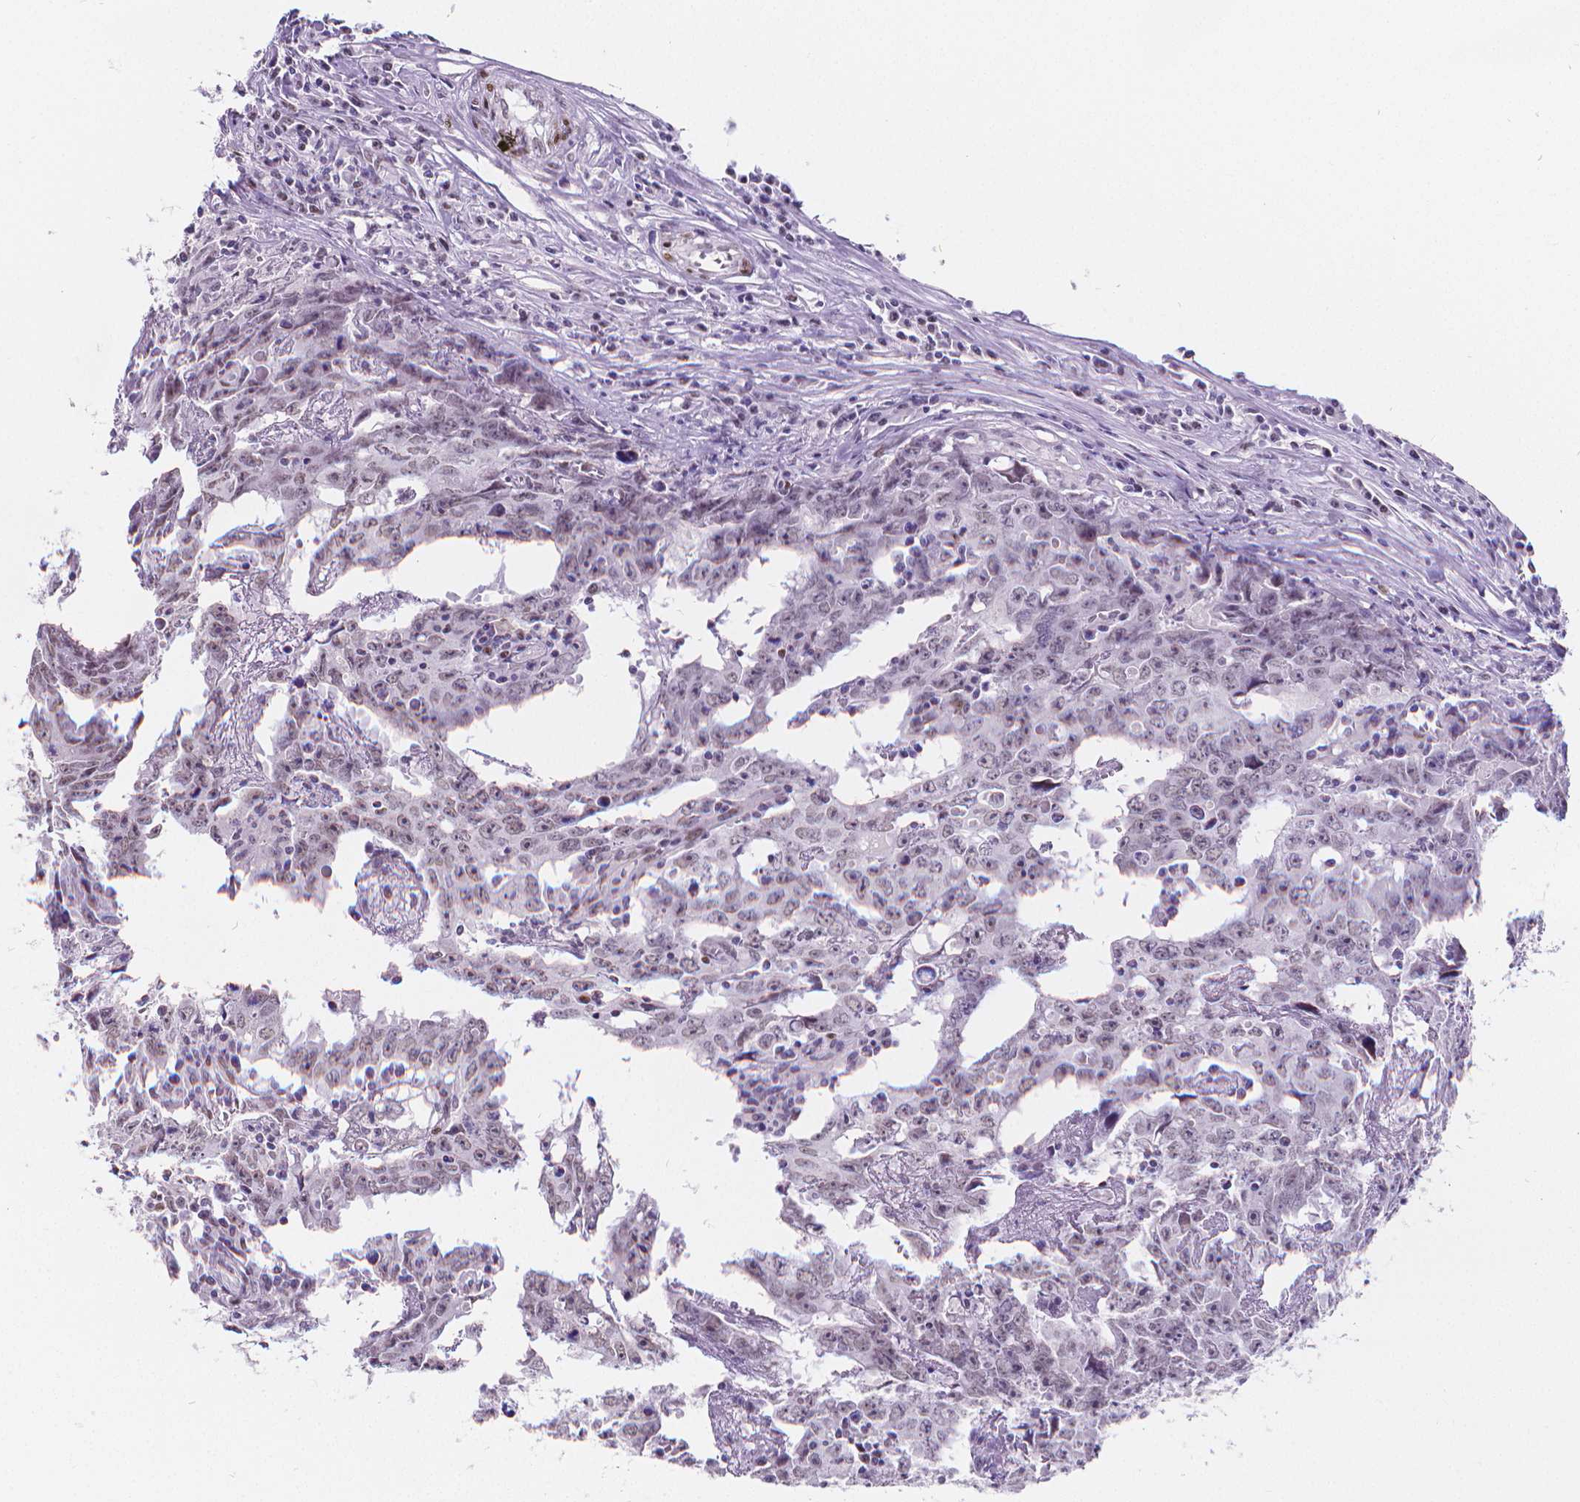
{"staining": {"intensity": "negative", "quantity": "none", "location": "none"}, "tissue": "testis cancer", "cell_type": "Tumor cells", "image_type": "cancer", "snomed": [{"axis": "morphology", "description": "Carcinoma, Embryonal, NOS"}, {"axis": "topography", "description": "Testis"}], "caption": "Immunohistochemistry (IHC) micrograph of neoplastic tissue: human testis cancer stained with DAB (3,3'-diaminobenzidine) demonstrates no significant protein positivity in tumor cells.", "gene": "MEF2C", "patient": {"sex": "male", "age": 22}}